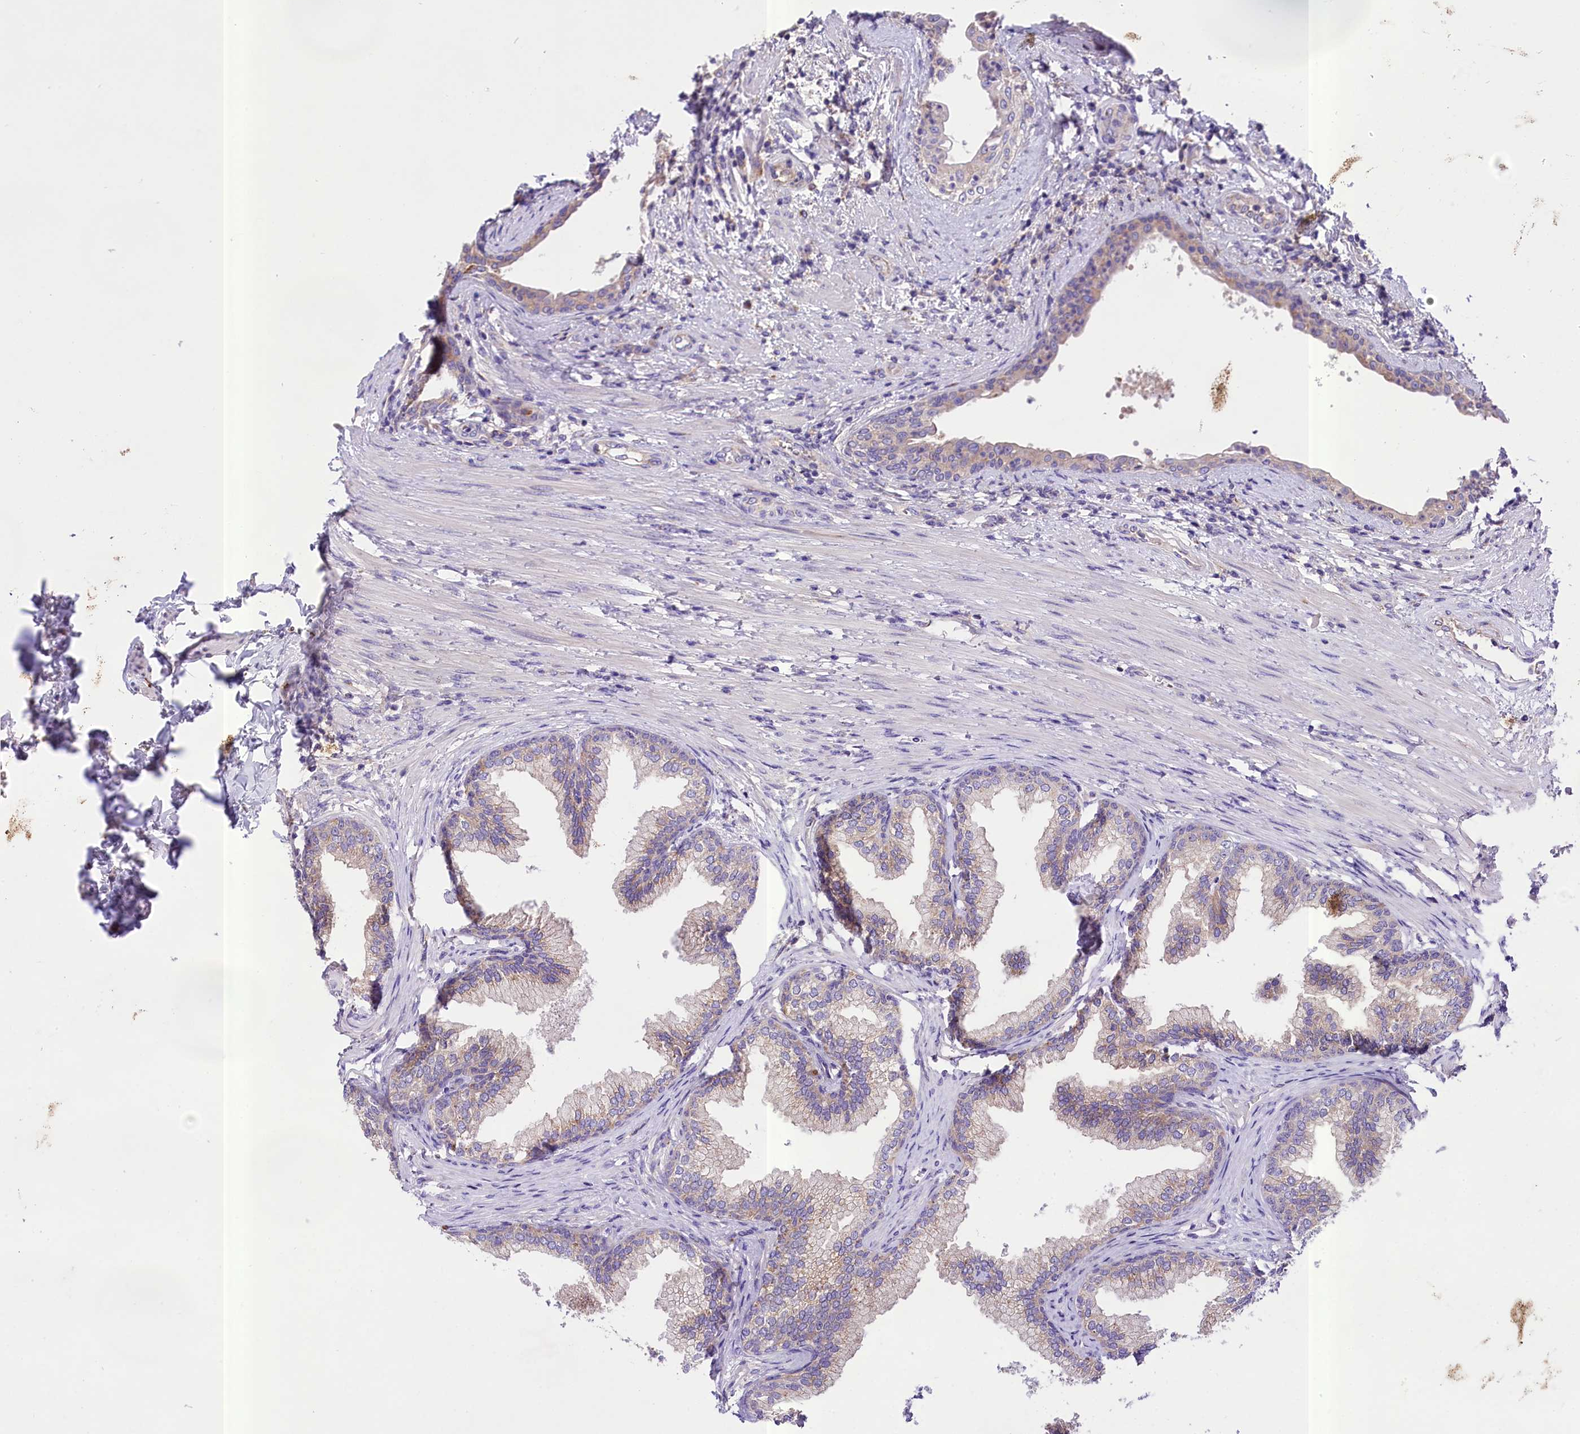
{"staining": {"intensity": "weak", "quantity": "<25%", "location": "cytoplasmic/membranous"}, "tissue": "prostate", "cell_type": "Glandular cells", "image_type": "normal", "snomed": [{"axis": "morphology", "description": "Normal tissue, NOS"}, {"axis": "topography", "description": "Prostate"}], "caption": "This image is of normal prostate stained with immunohistochemistry to label a protein in brown with the nuclei are counter-stained blue. There is no positivity in glandular cells.", "gene": "PEMT", "patient": {"sex": "male", "age": 76}}